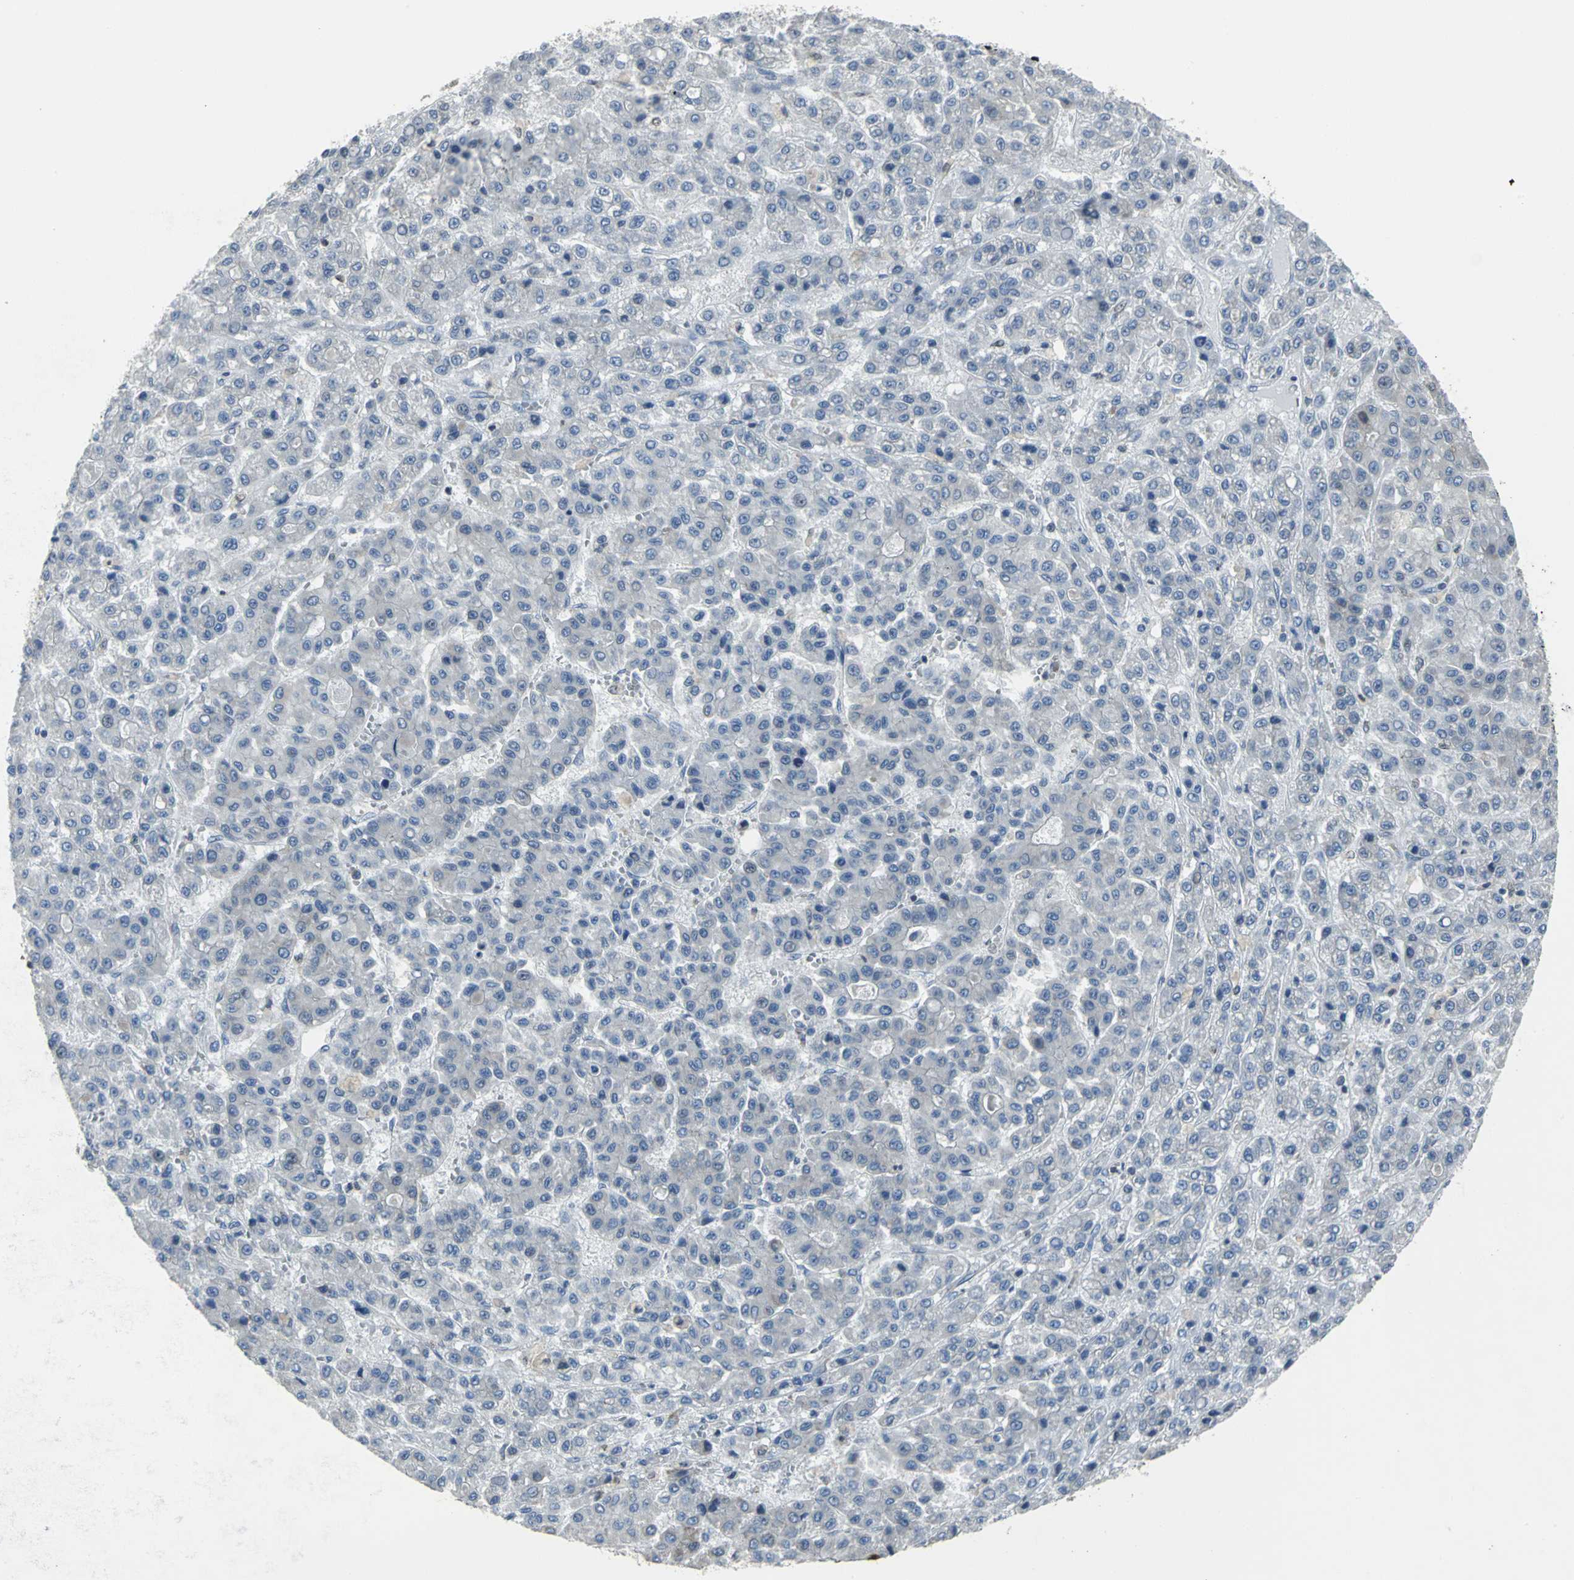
{"staining": {"intensity": "negative", "quantity": "none", "location": "none"}, "tissue": "liver cancer", "cell_type": "Tumor cells", "image_type": "cancer", "snomed": [{"axis": "morphology", "description": "Carcinoma, Hepatocellular, NOS"}, {"axis": "topography", "description": "Liver"}], "caption": "Tumor cells are negative for brown protein staining in liver cancer. (Stains: DAB immunohistochemistry (IHC) with hematoxylin counter stain, Microscopy: brightfield microscopy at high magnification).", "gene": "EIF5A", "patient": {"sex": "male", "age": 70}}